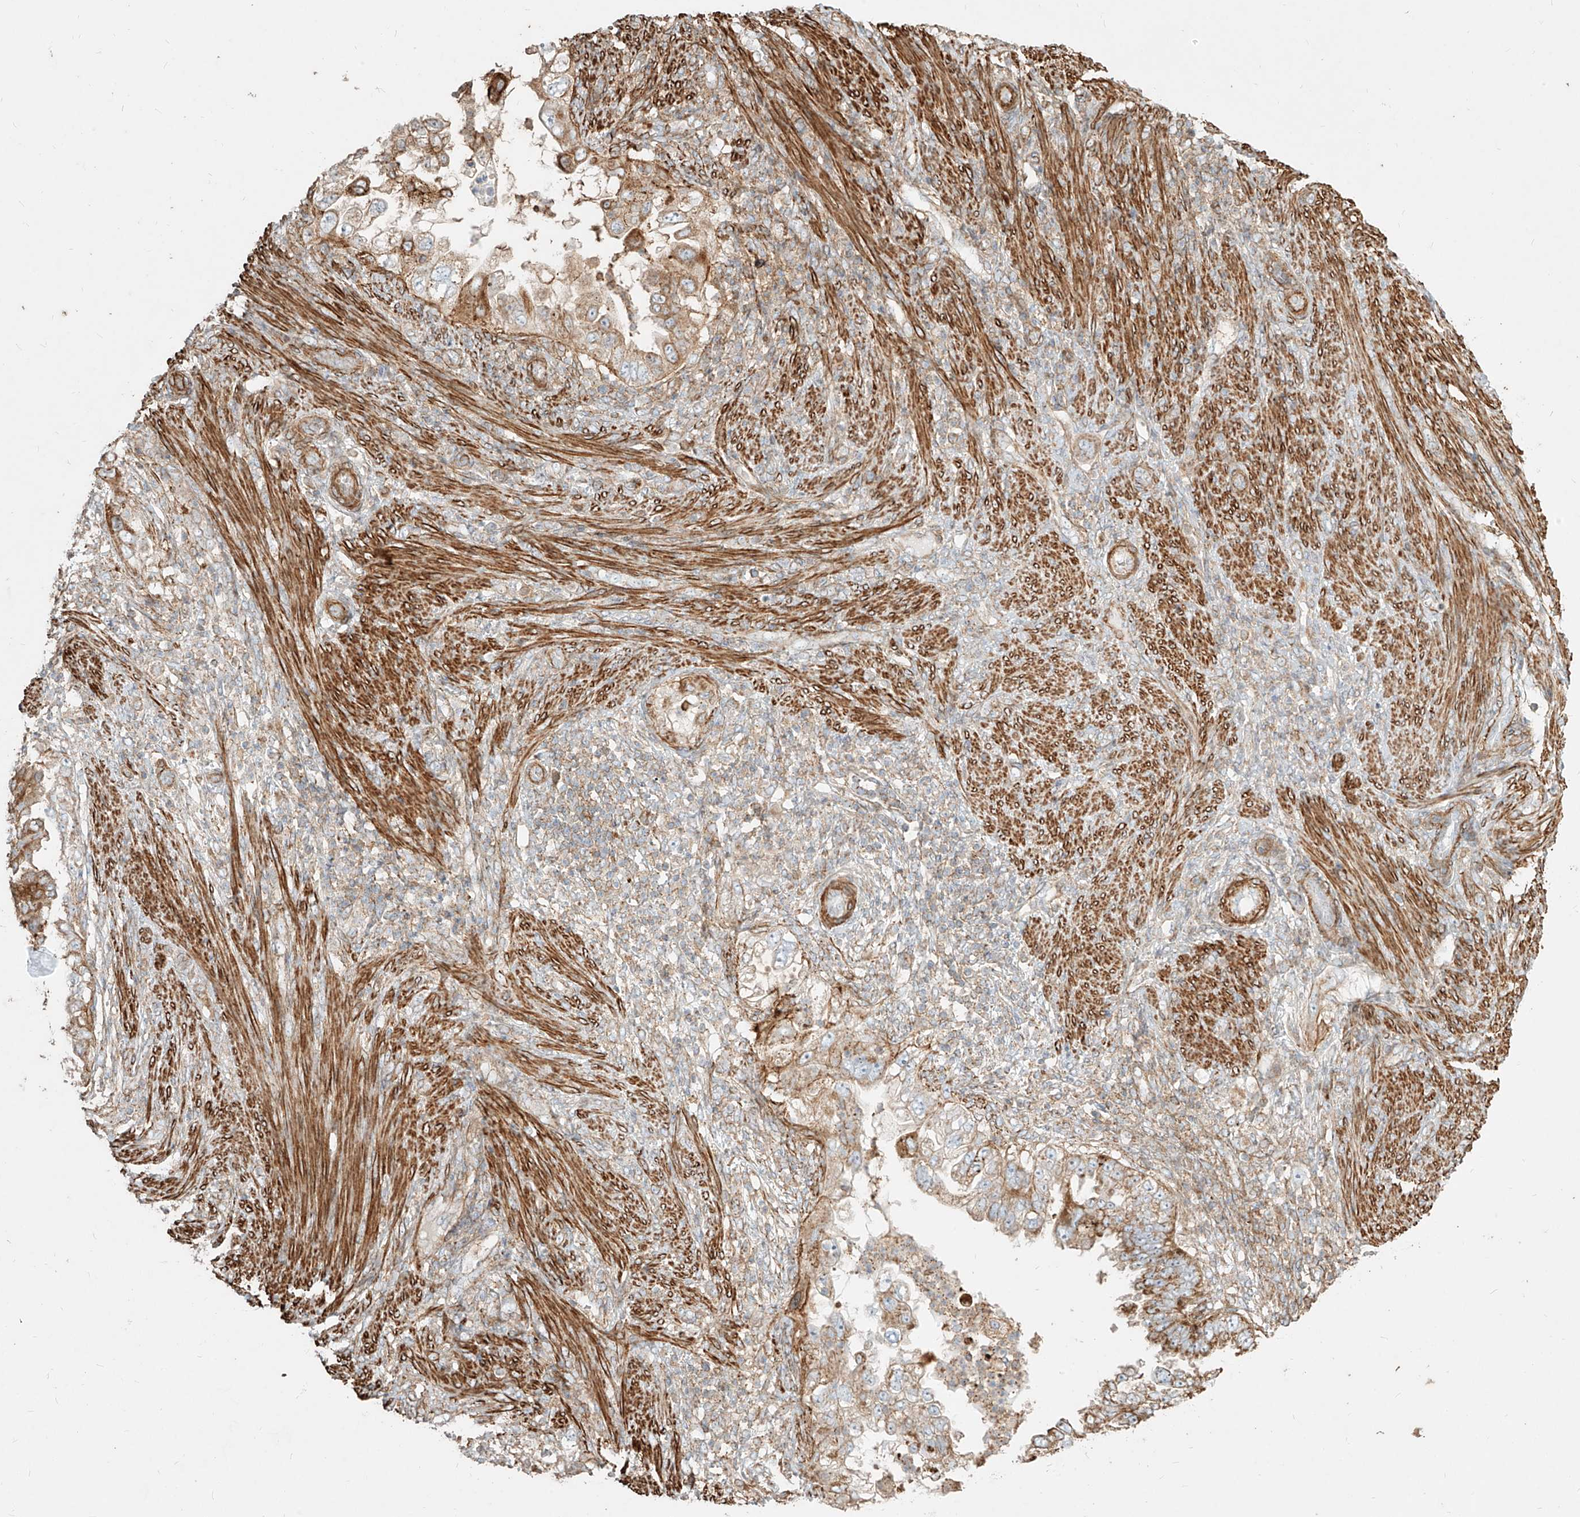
{"staining": {"intensity": "weak", "quantity": ">75%", "location": "cytoplasmic/membranous"}, "tissue": "endometrial cancer", "cell_type": "Tumor cells", "image_type": "cancer", "snomed": [{"axis": "morphology", "description": "Adenocarcinoma, NOS"}, {"axis": "topography", "description": "Endometrium"}], "caption": "A low amount of weak cytoplasmic/membranous positivity is present in about >75% of tumor cells in adenocarcinoma (endometrial) tissue.", "gene": "MTX2", "patient": {"sex": "female", "age": 85}}